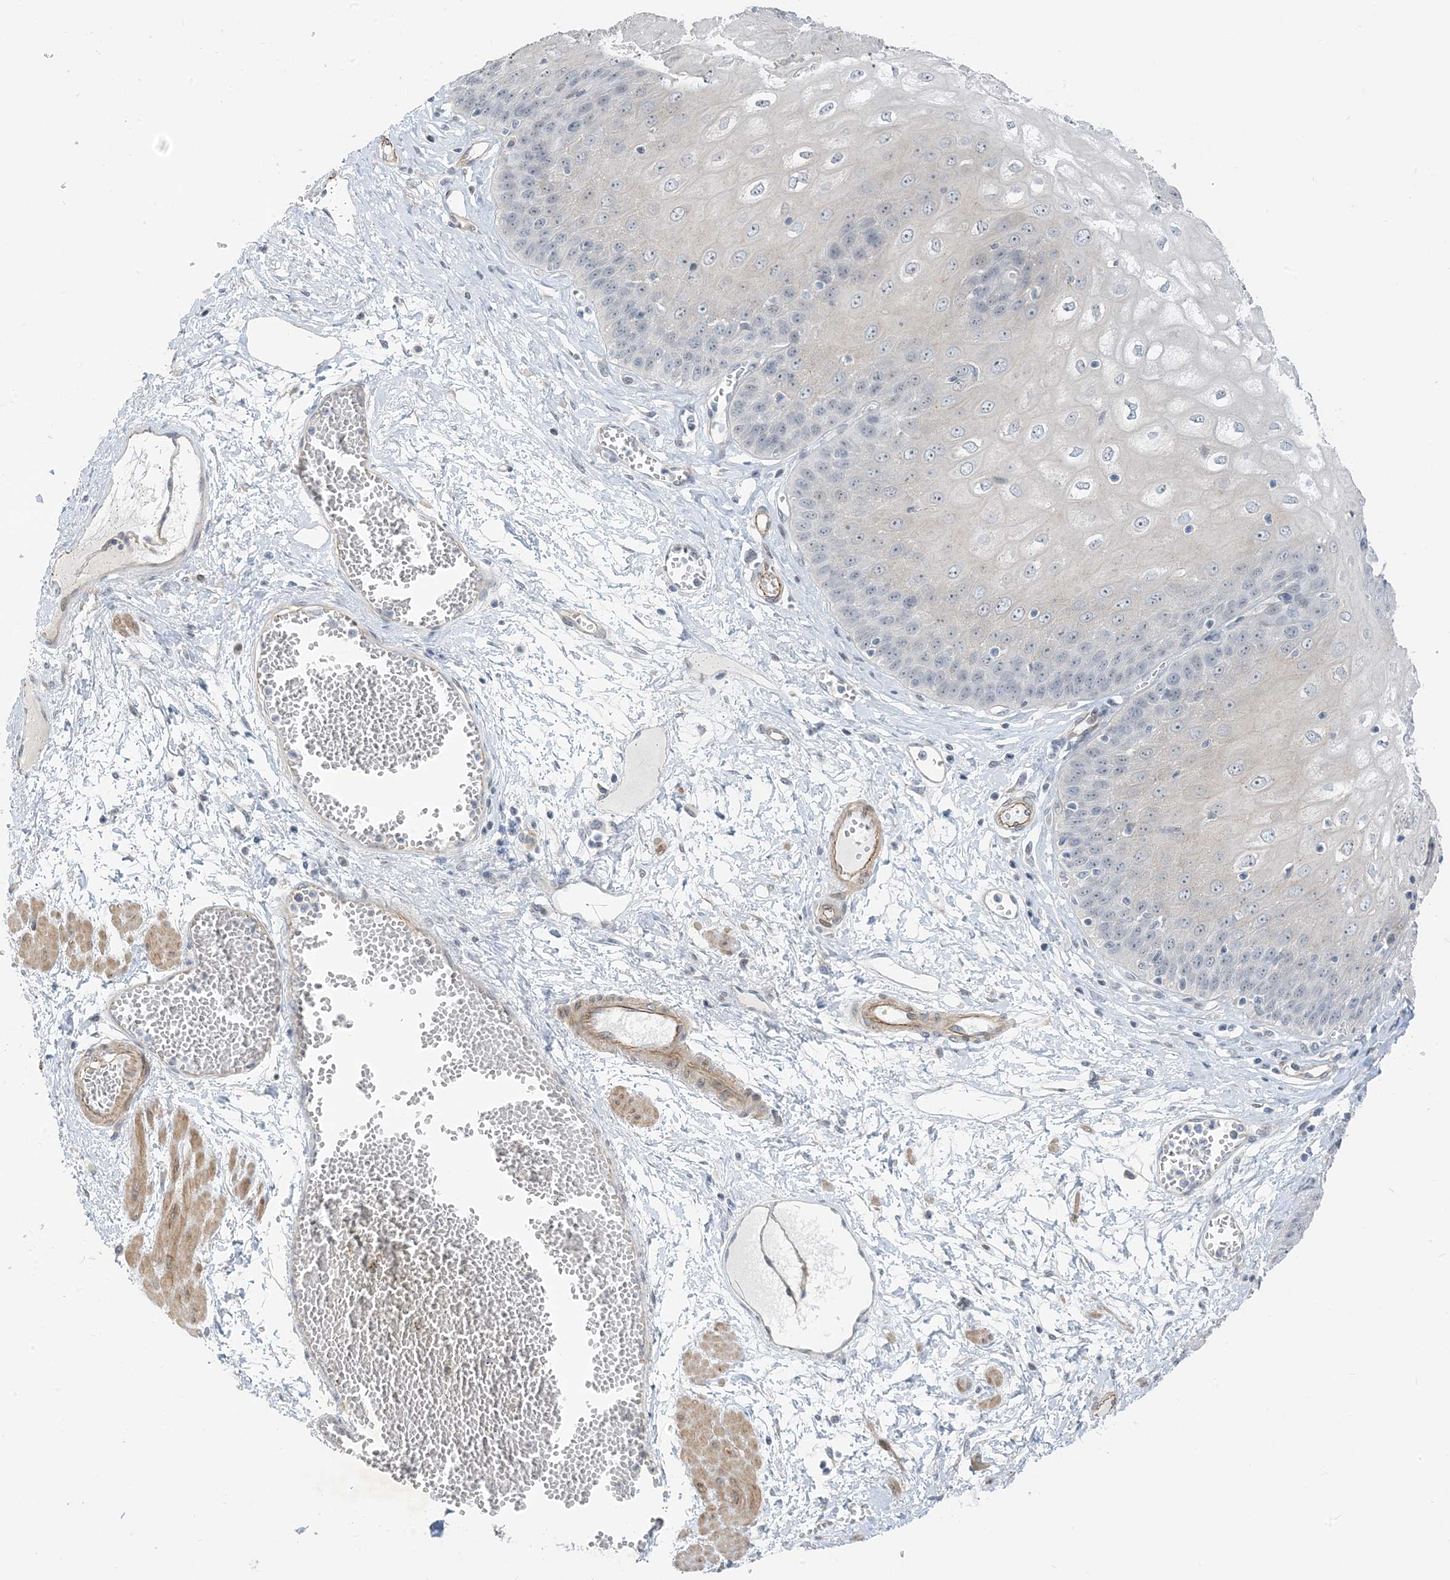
{"staining": {"intensity": "weak", "quantity": "<25%", "location": "nuclear"}, "tissue": "esophagus", "cell_type": "Squamous epithelial cells", "image_type": "normal", "snomed": [{"axis": "morphology", "description": "Normal tissue, NOS"}, {"axis": "topography", "description": "Esophagus"}], "caption": "IHC photomicrograph of normal esophagus: esophagus stained with DAB reveals no significant protein positivity in squamous epithelial cells. (DAB IHC visualized using brightfield microscopy, high magnification).", "gene": "IL36B", "patient": {"sex": "male", "age": 60}}